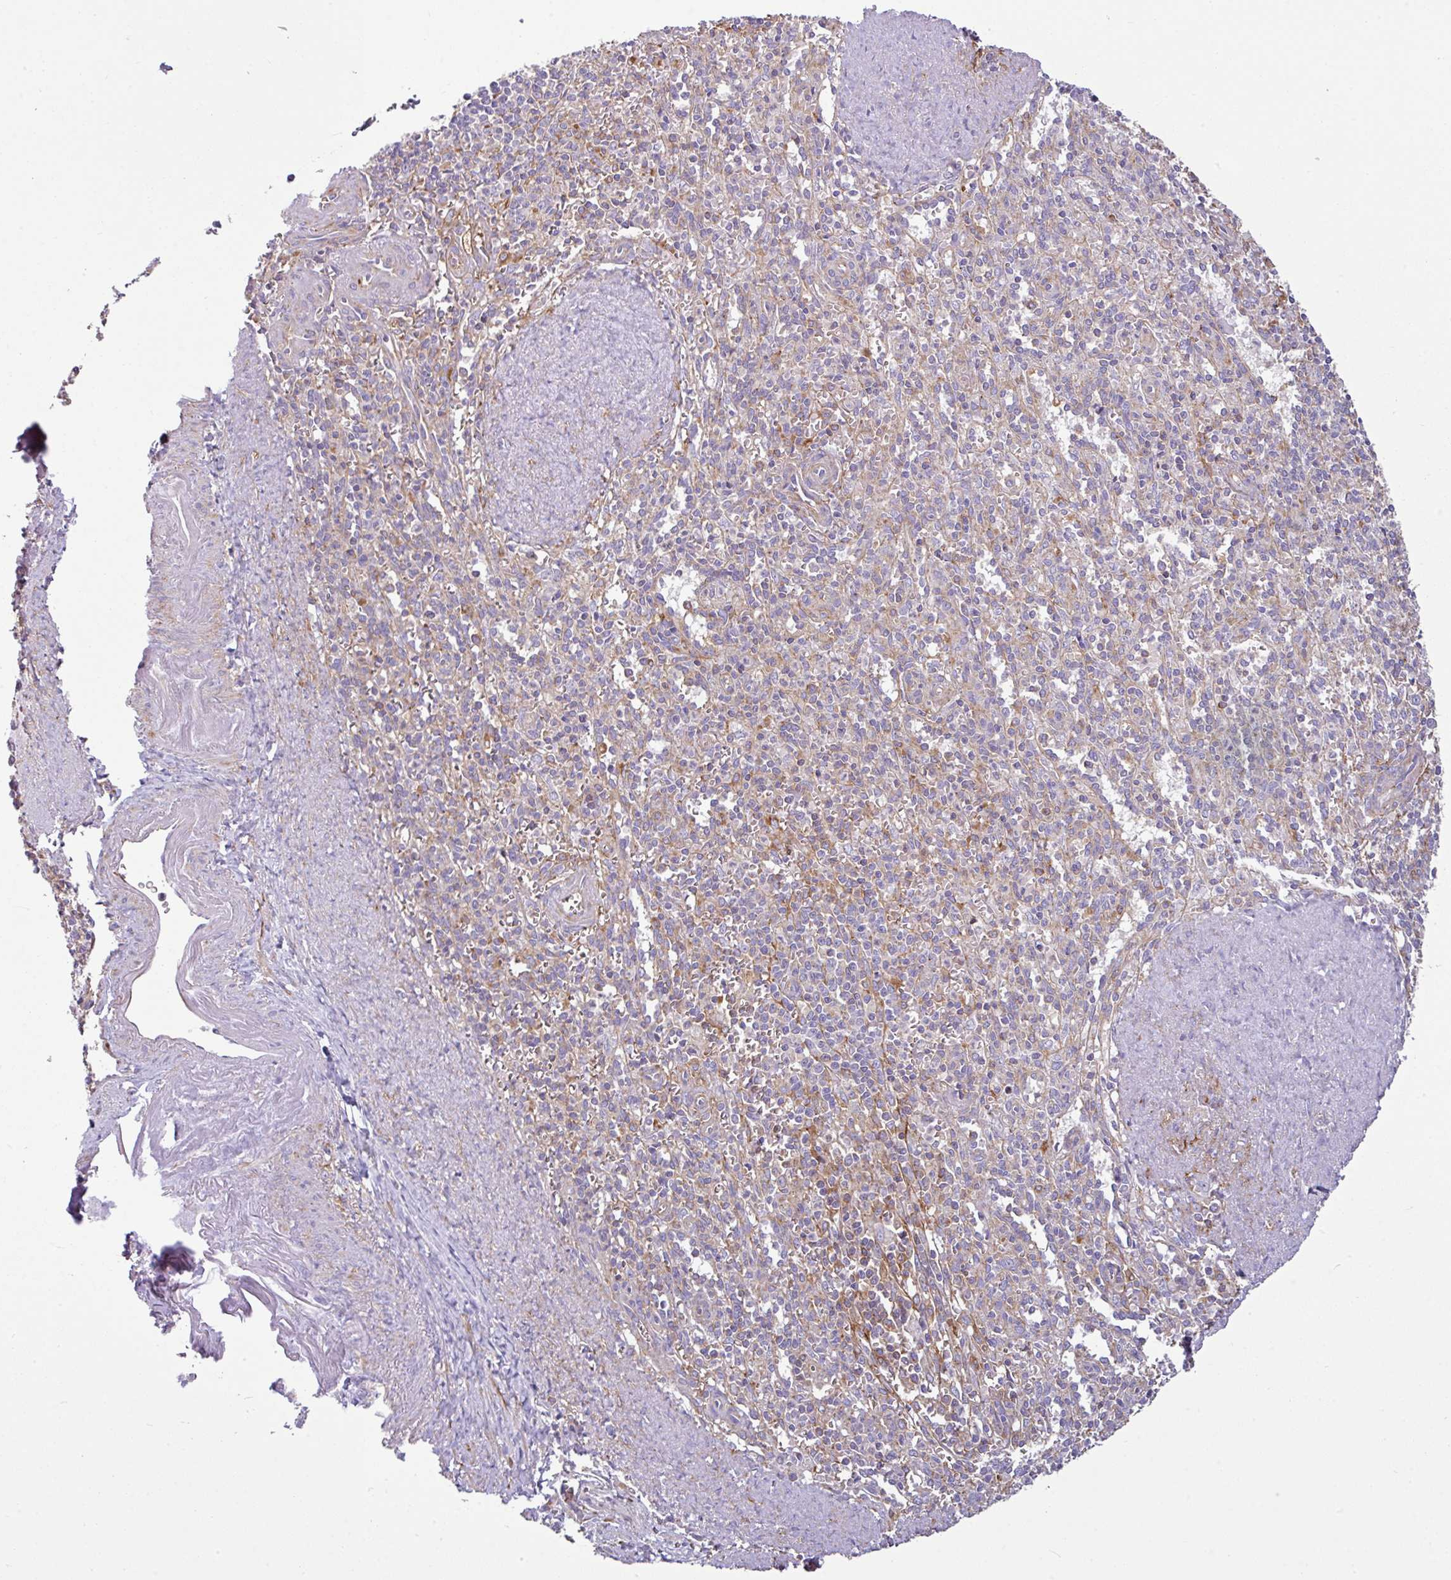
{"staining": {"intensity": "weak", "quantity": ">75%", "location": "cytoplasmic/membranous"}, "tissue": "spleen", "cell_type": "Cells in red pulp", "image_type": "normal", "snomed": [{"axis": "morphology", "description": "Normal tissue, NOS"}, {"axis": "topography", "description": "Spleen"}], "caption": "Approximately >75% of cells in red pulp in unremarkable human spleen demonstrate weak cytoplasmic/membranous protein expression as visualized by brown immunohistochemical staining.", "gene": "XNDC1N", "patient": {"sex": "female", "age": 70}}